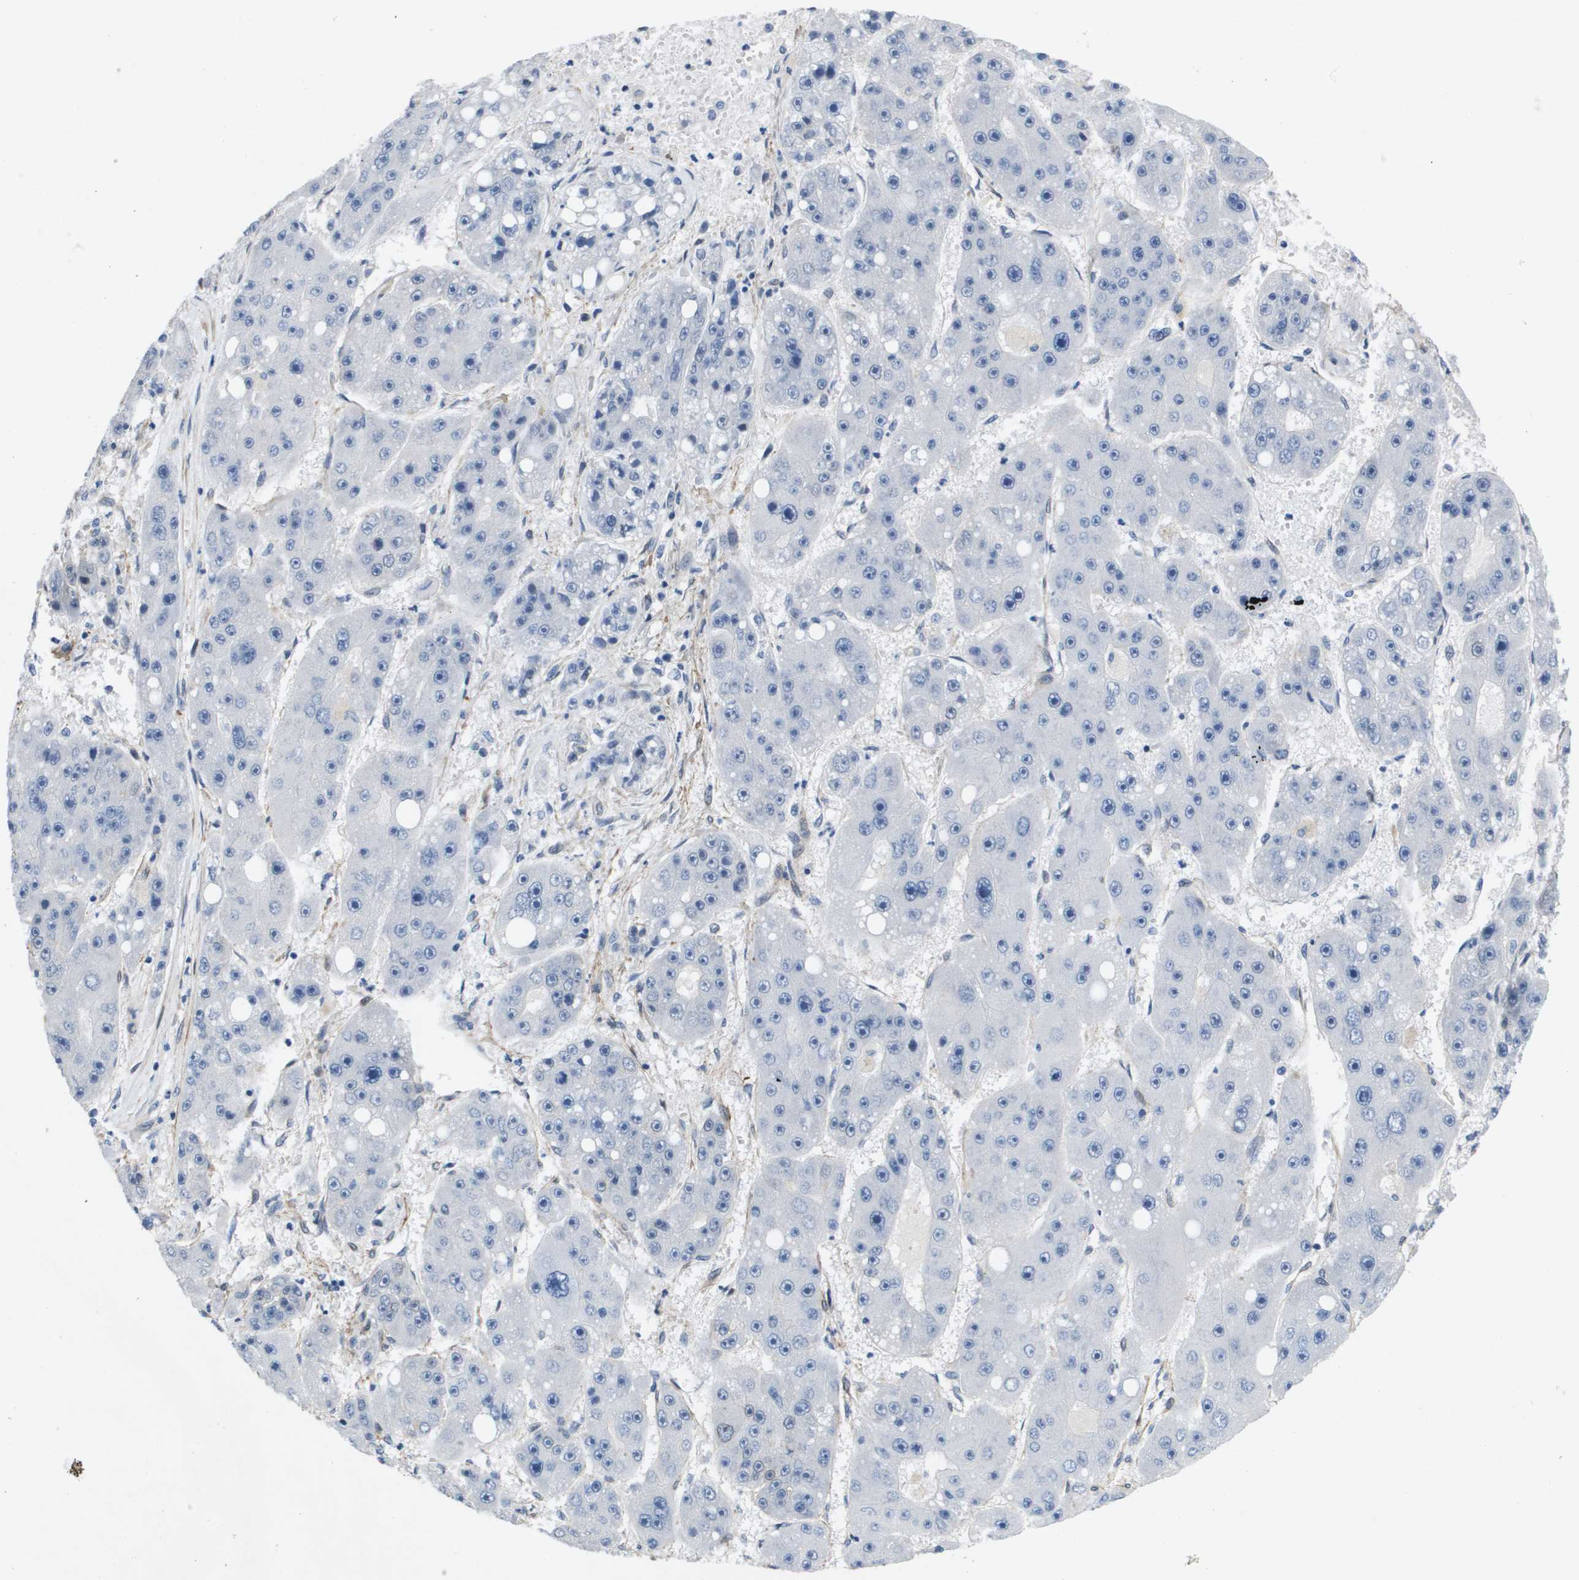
{"staining": {"intensity": "negative", "quantity": "none", "location": "none"}, "tissue": "liver cancer", "cell_type": "Tumor cells", "image_type": "cancer", "snomed": [{"axis": "morphology", "description": "Carcinoma, Hepatocellular, NOS"}, {"axis": "topography", "description": "Liver"}], "caption": "The immunohistochemistry histopathology image has no significant staining in tumor cells of liver cancer tissue. The staining was performed using DAB to visualize the protein expression in brown, while the nuclei were stained in blue with hematoxylin (Magnification: 20x).", "gene": "LPP", "patient": {"sex": "female", "age": 61}}